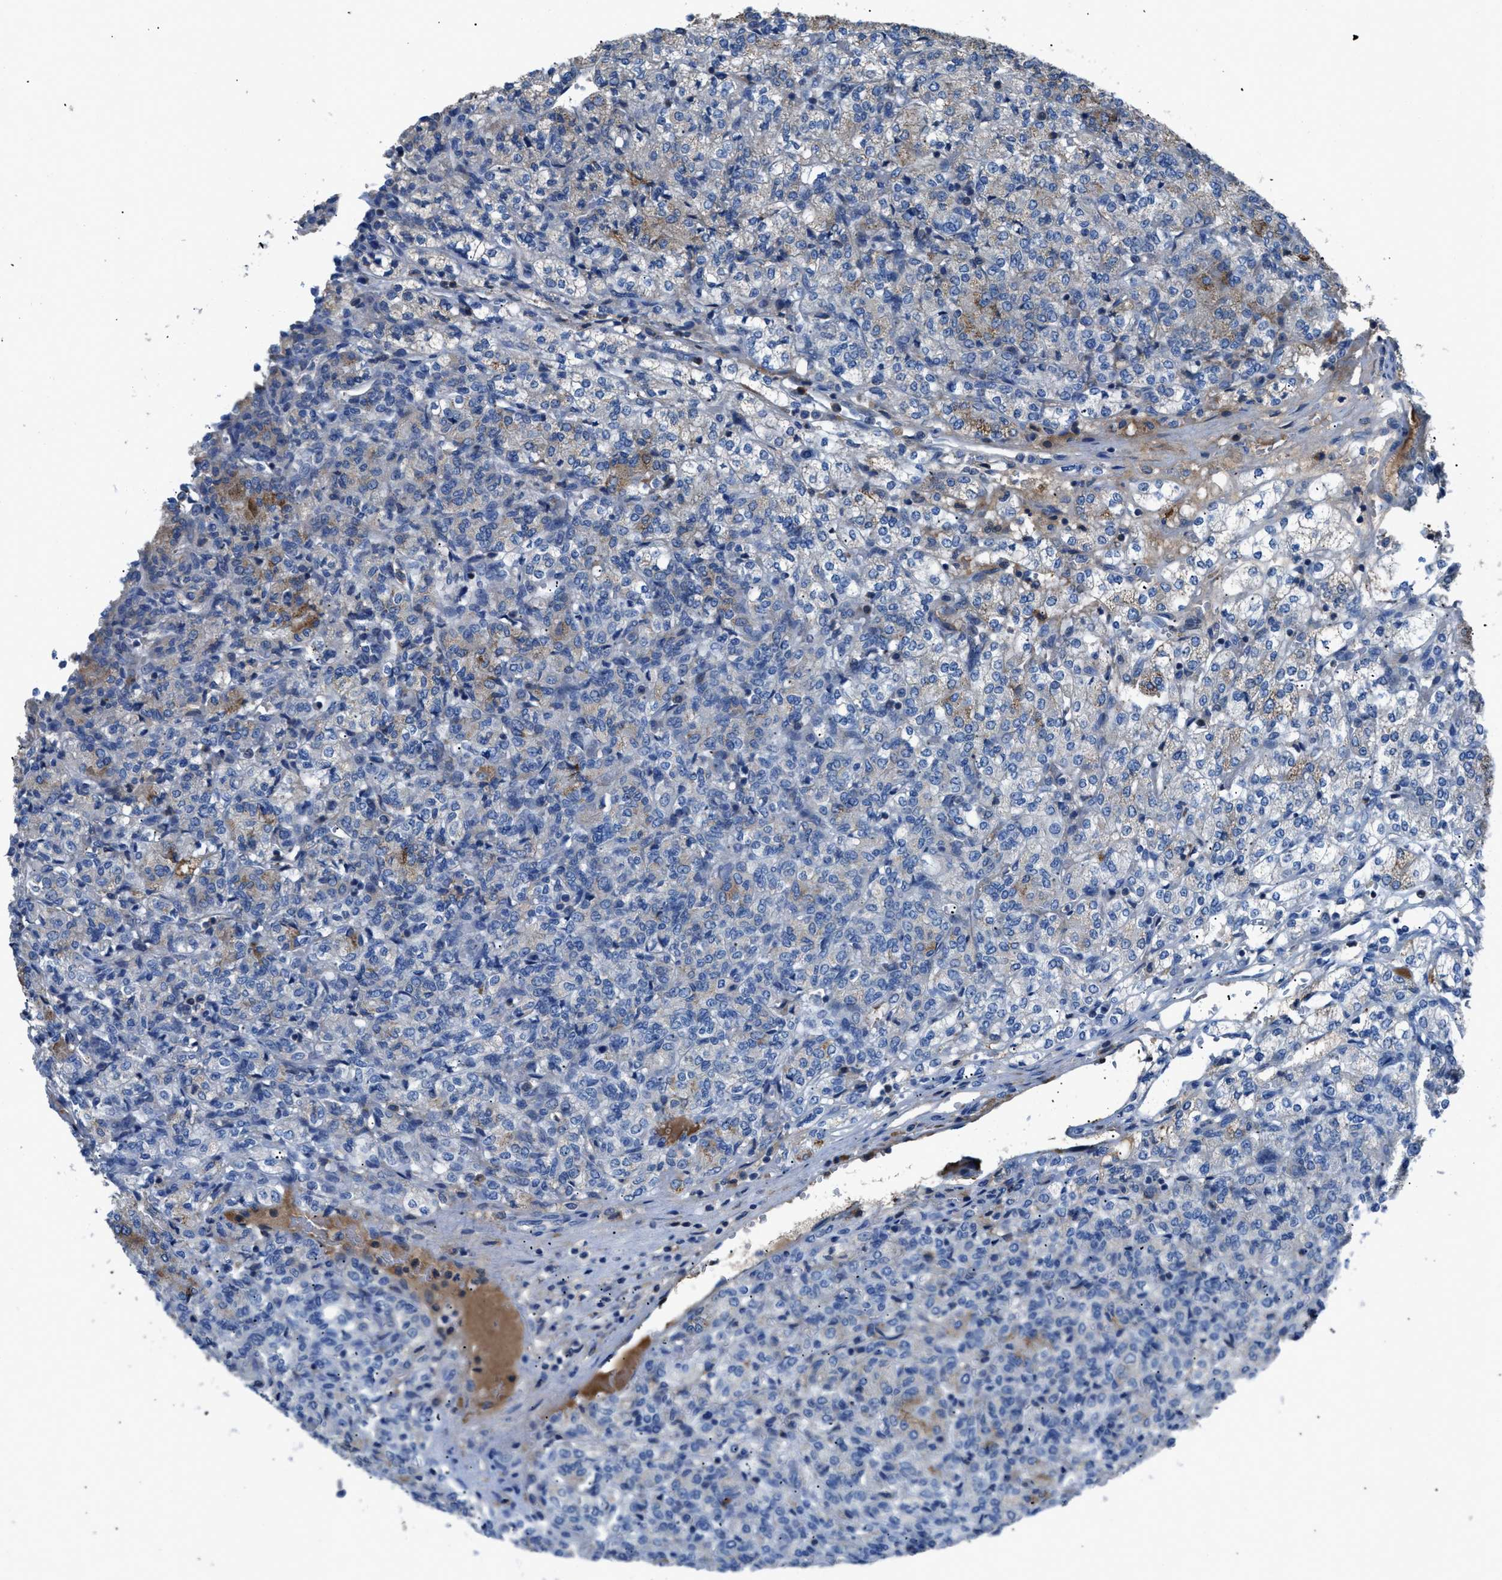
{"staining": {"intensity": "moderate", "quantity": "<25%", "location": "cytoplasmic/membranous"}, "tissue": "renal cancer", "cell_type": "Tumor cells", "image_type": "cancer", "snomed": [{"axis": "morphology", "description": "Adenocarcinoma, NOS"}, {"axis": "topography", "description": "Kidney"}], "caption": "Protein expression analysis of human adenocarcinoma (renal) reveals moderate cytoplasmic/membranous expression in about <25% of tumor cells. Using DAB (3,3'-diaminobenzidine) (brown) and hematoxylin (blue) stains, captured at high magnification using brightfield microscopy.", "gene": "SGCZ", "patient": {"sex": "male", "age": 77}}